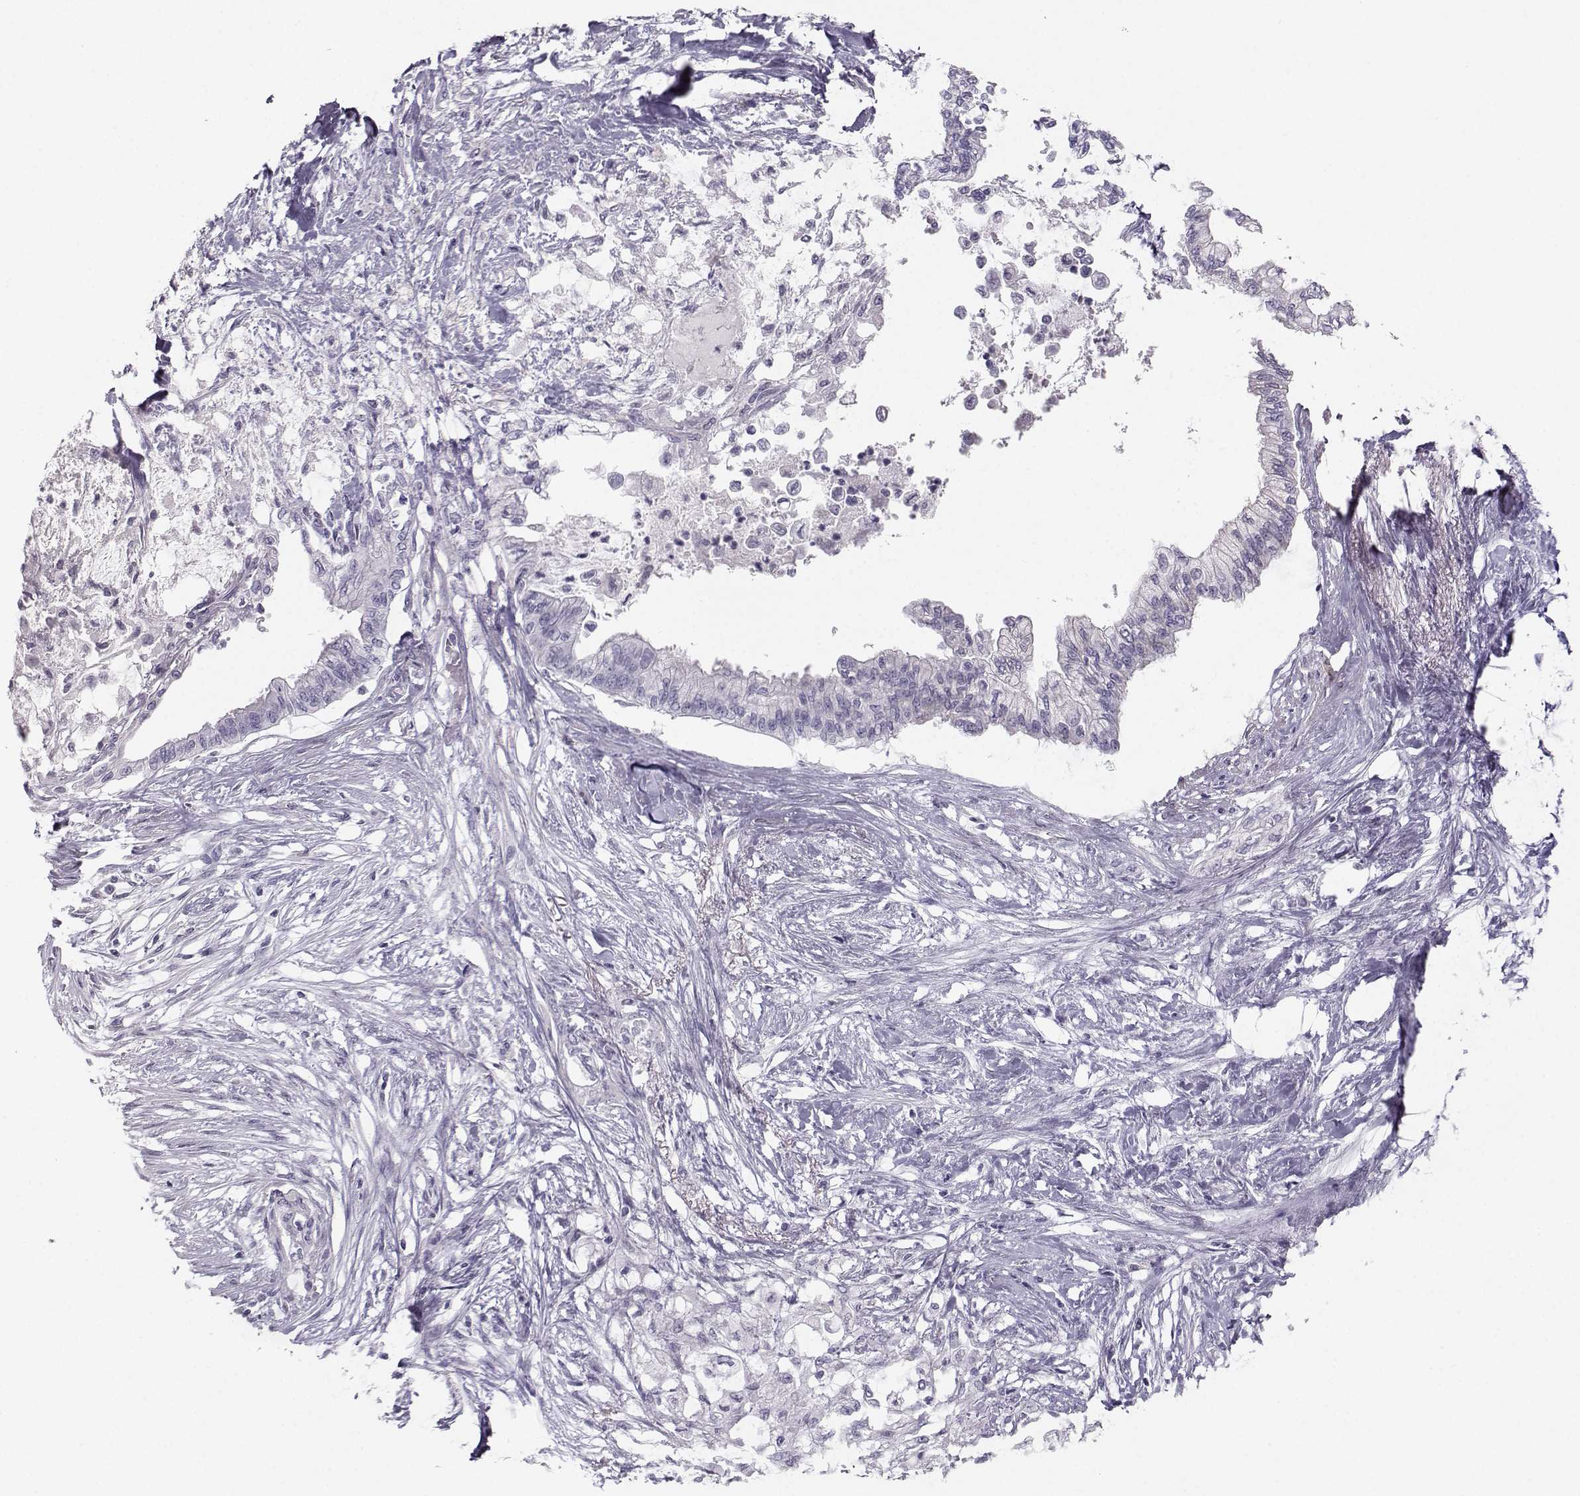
{"staining": {"intensity": "negative", "quantity": "none", "location": "none"}, "tissue": "pancreatic cancer", "cell_type": "Tumor cells", "image_type": "cancer", "snomed": [{"axis": "morphology", "description": "Normal tissue, NOS"}, {"axis": "morphology", "description": "Adenocarcinoma, NOS"}, {"axis": "topography", "description": "Pancreas"}, {"axis": "topography", "description": "Duodenum"}], "caption": "An immunohistochemistry histopathology image of pancreatic cancer (adenocarcinoma) is shown. There is no staining in tumor cells of pancreatic cancer (adenocarcinoma).", "gene": "CASR", "patient": {"sex": "female", "age": 60}}